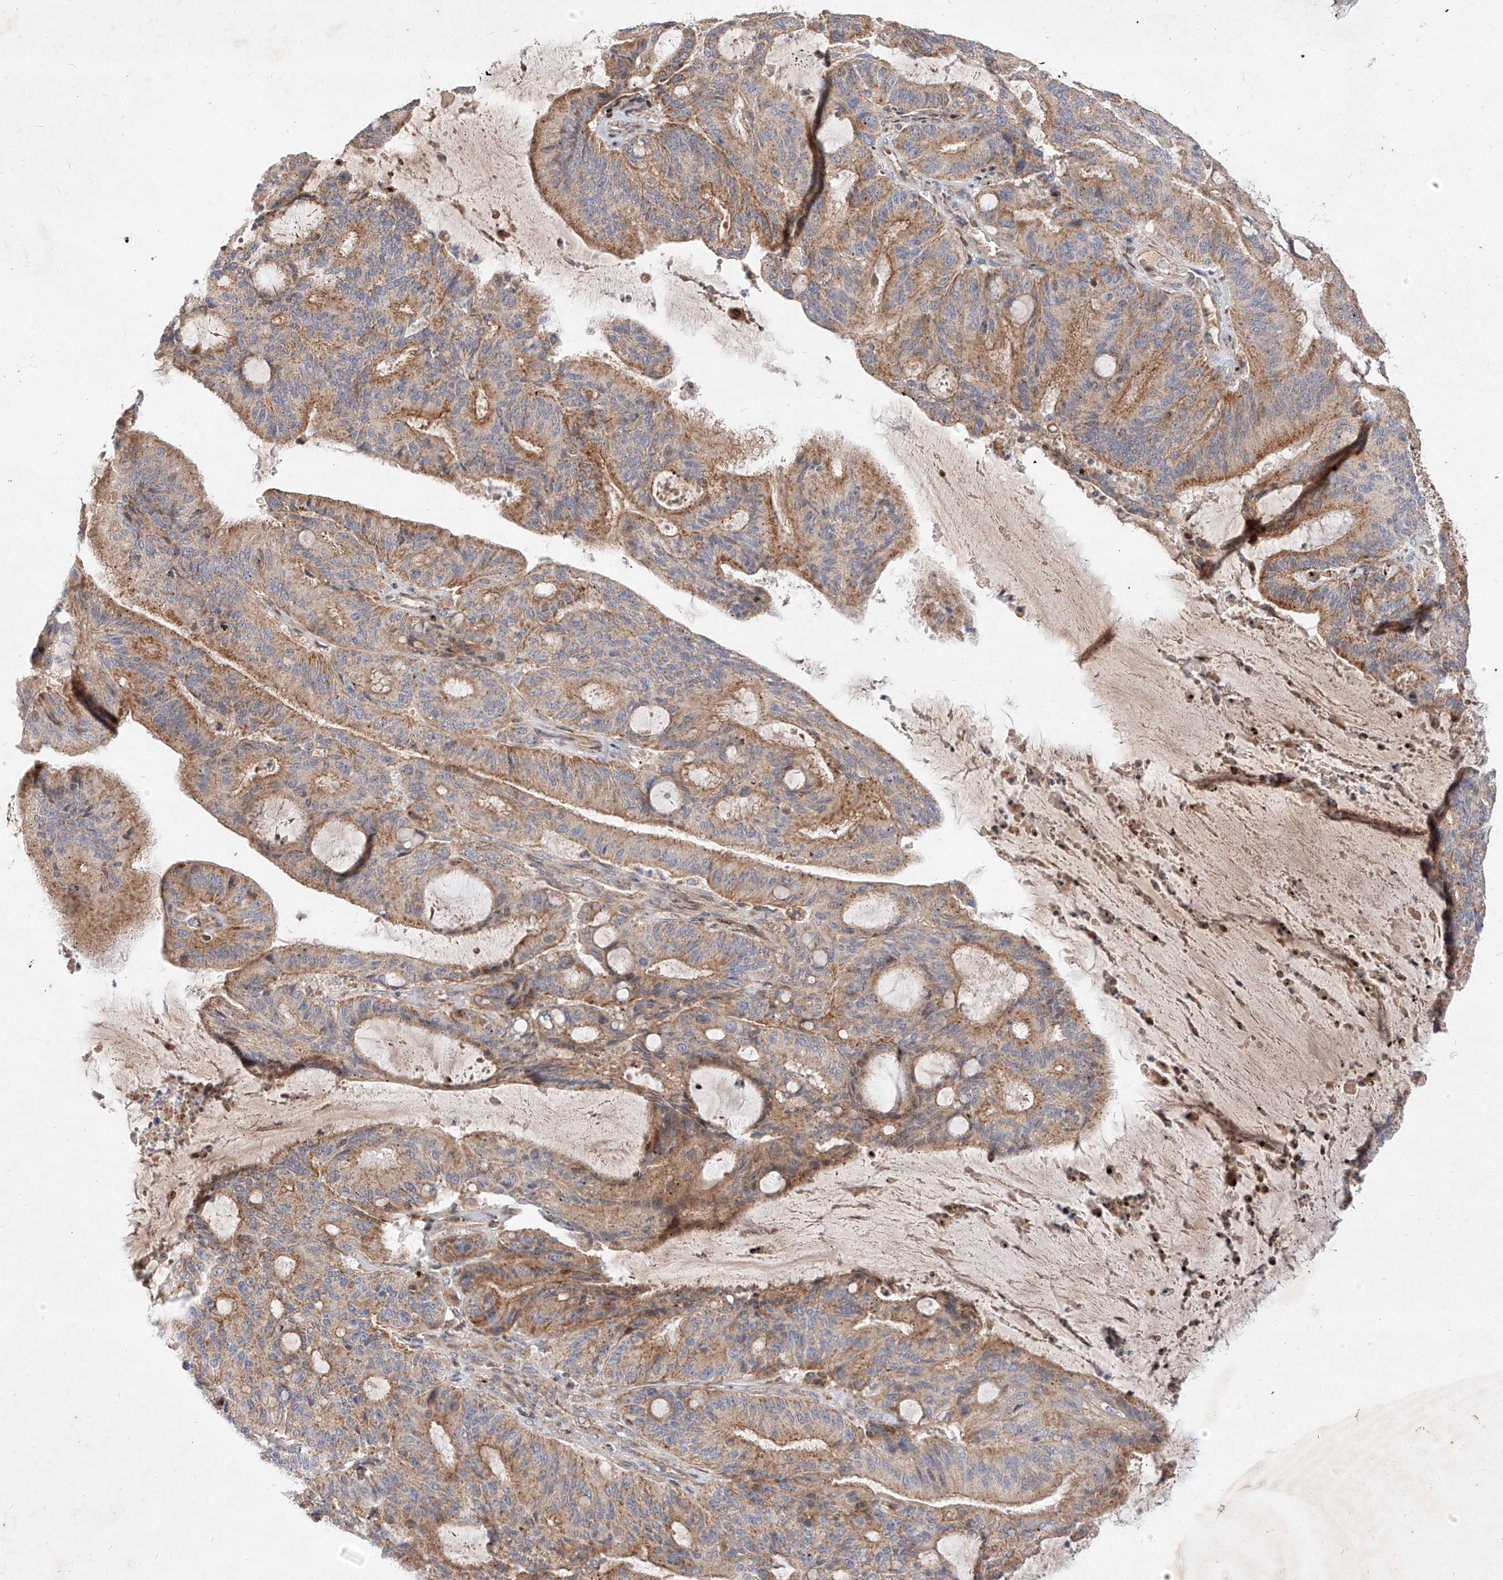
{"staining": {"intensity": "moderate", "quantity": ">75%", "location": "cytoplasmic/membranous"}, "tissue": "liver cancer", "cell_type": "Tumor cells", "image_type": "cancer", "snomed": [{"axis": "morphology", "description": "Normal tissue, NOS"}, {"axis": "morphology", "description": "Cholangiocarcinoma"}, {"axis": "topography", "description": "Liver"}, {"axis": "topography", "description": "Peripheral nerve tissue"}], "caption": "Human cholangiocarcinoma (liver) stained with a brown dye shows moderate cytoplasmic/membranous positive staining in approximately >75% of tumor cells.", "gene": "OSGEPL1", "patient": {"sex": "female", "age": 73}}